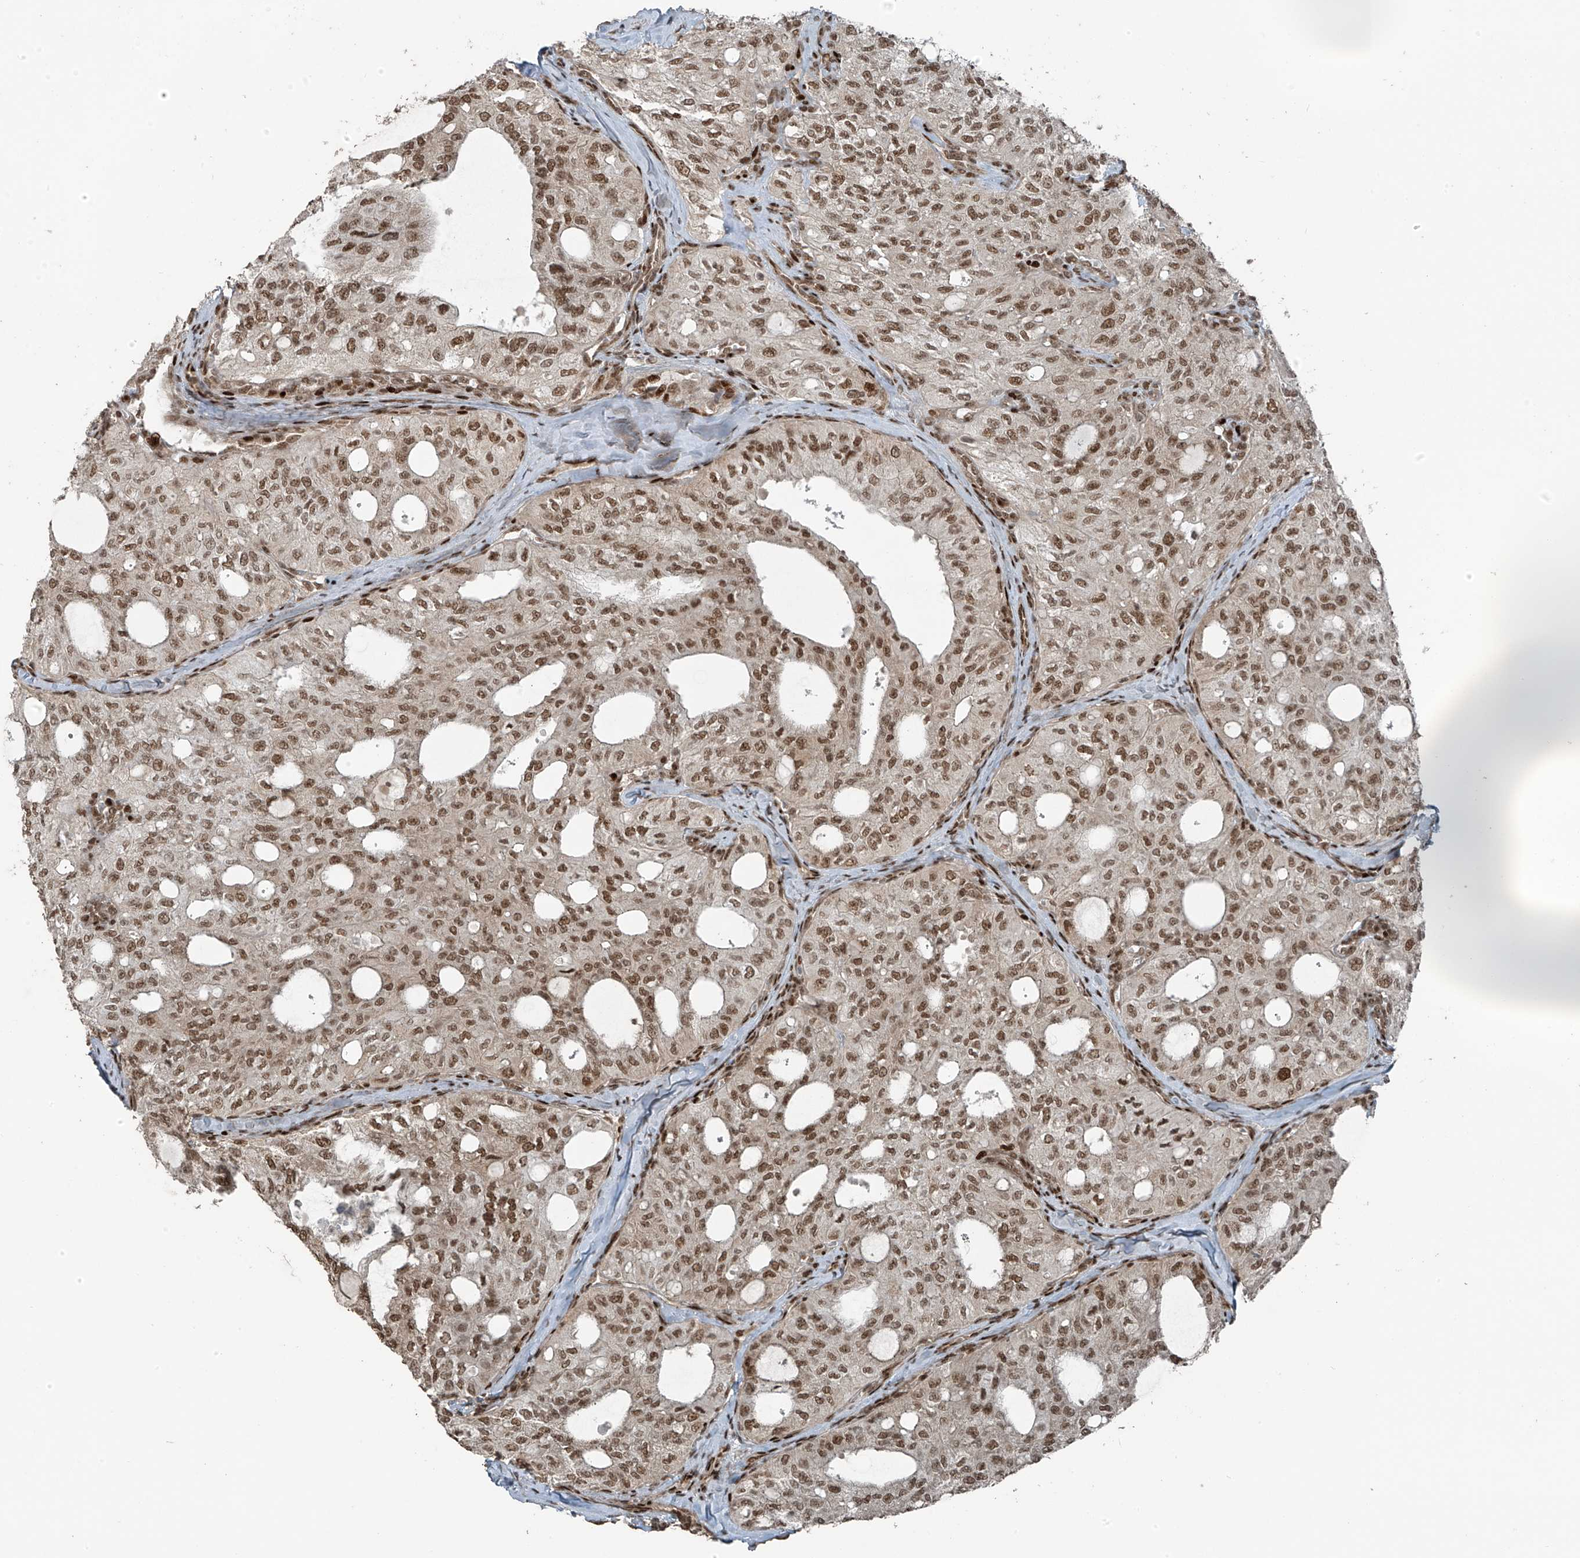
{"staining": {"intensity": "moderate", "quantity": ">75%", "location": "nuclear"}, "tissue": "thyroid cancer", "cell_type": "Tumor cells", "image_type": "cancer", "snomed": [{"axis": "morphology", "description": "Follicular adenoma carcinoma, NOS"}, {"axis": "topography", "description": "Thyroid gland"}], "caption": "Thyroid cancer (follicular adenoma carcinoma) stained for a protein exhibits moderate nuclear positivity in tumor cells.", "gene": "PCNP", "patient": {"sex": "male", "age": 75}}